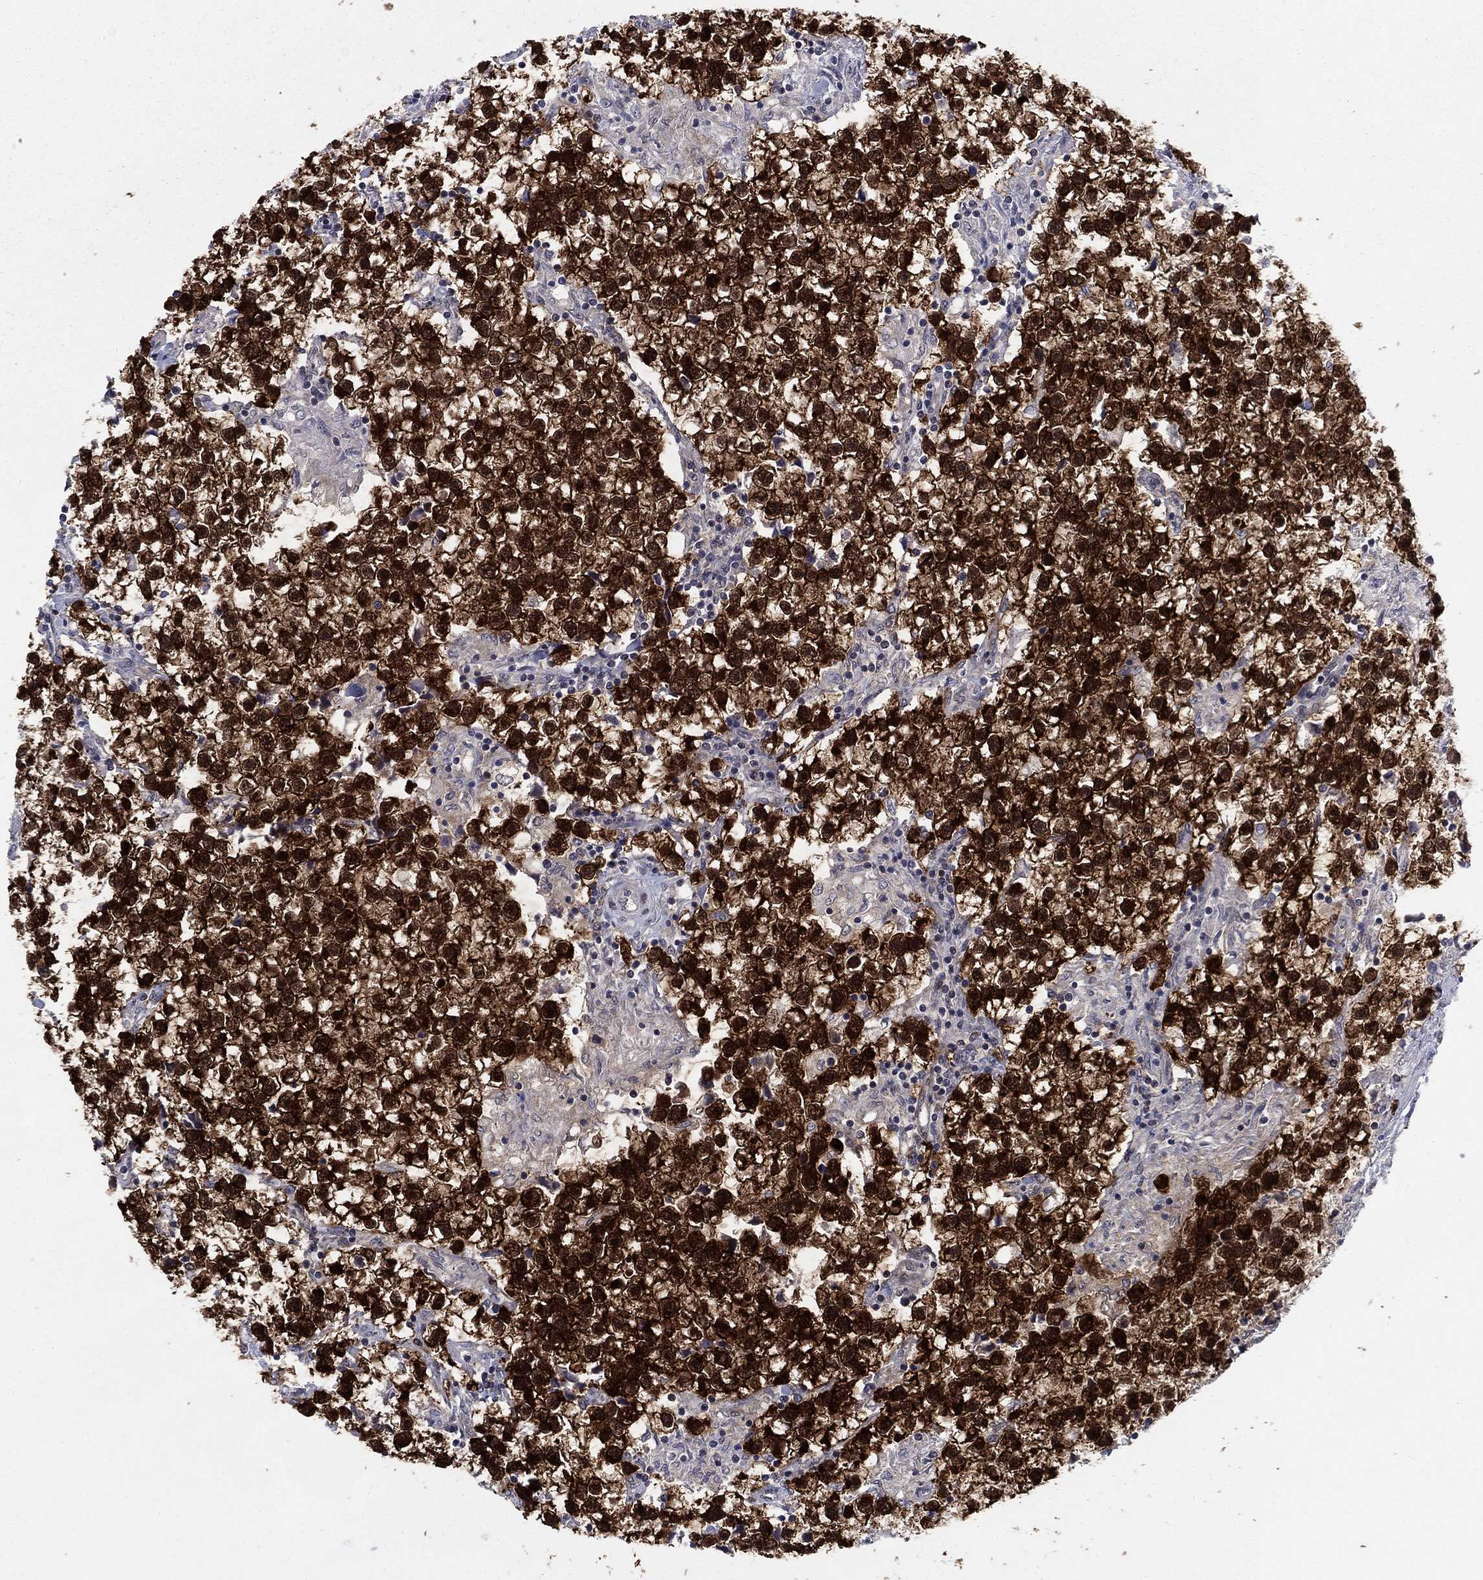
{"staining": {"intensity": "strong", "quantity": ">75%", "location": "cytoplasmic/membranous,nuclear"}, "tissue": "testis cancer", "cell_type": "Tumor cells", "image_type": "cancer", "snomed": [{"axis": "morphology", "description": "Seminoma, NOS"}, {"axis": "topography", "description": "Testis"}], "caption": "Testis seminoma stained with a brown dye demonstrates strong cytoplasmic/membranous and nuclear positive staining in about >75% of tumor cells.", "gene": "FKBP4", "patient": {"sex": "male", "age": 59}}